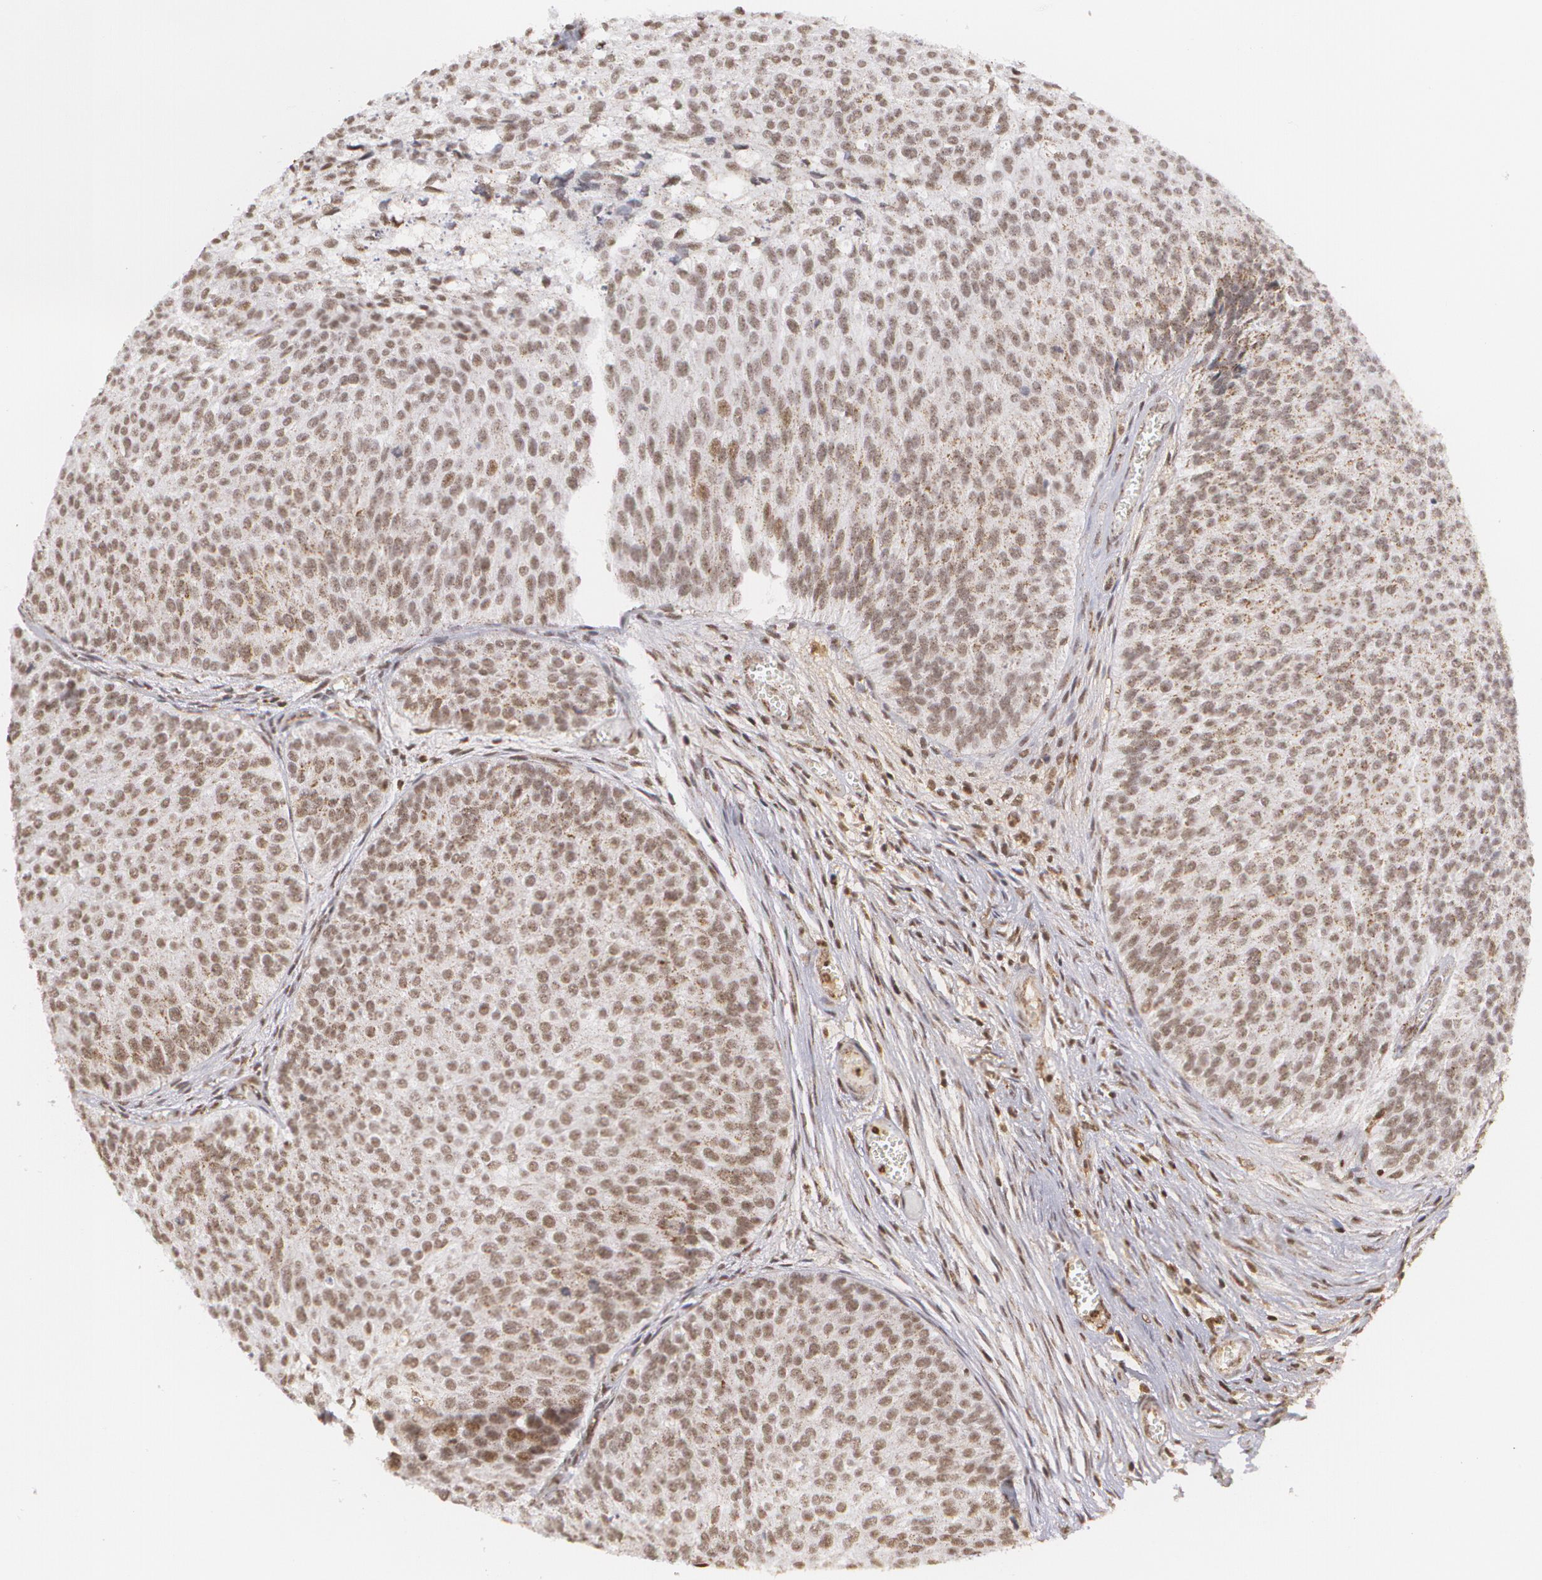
{"staining": {"intensity": "weak", "quantity": ">75%", "location": "nuclear"}, "tissue": "urothelial cancer", "cell_type": "Tumor cells", "image_type": "cancer", "snomed": [{"axis": "morphology", "description": "Urothelial carcinoma, Low grade"}, {"axis": "topography", "description": "Urinary bladder"}], "caption": "Weak nuclear expression for a protein is identified in approximately >75% of tumor cells of urothelial carcinoma (low-grade) using immunohistochemistry.", "gene": "MXD1", "patient": {"sex": "male", "age": 84}}